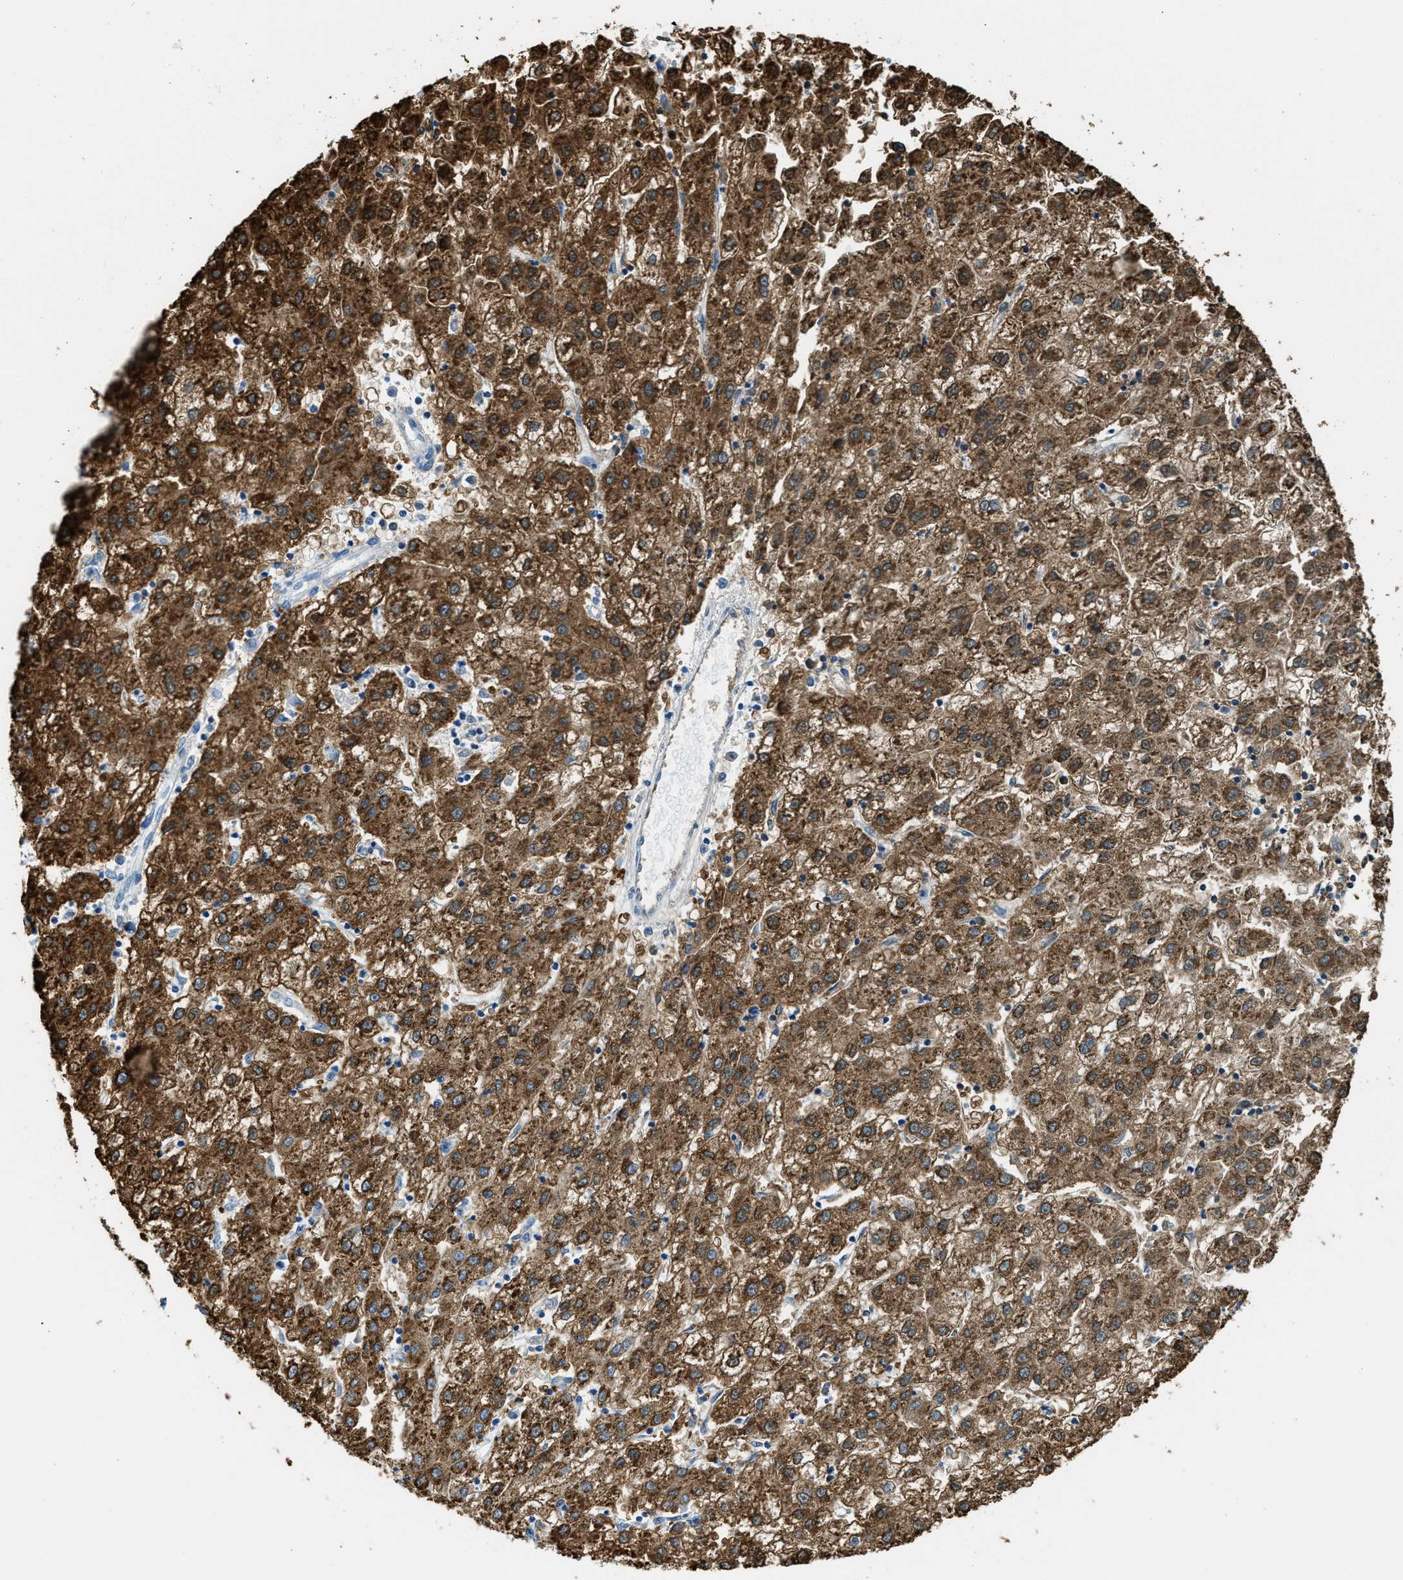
{"staining": {"intensity": "strong", "quantity": "25%-75%", "location": "cytoplasmic/membranous"}, "tissue": "liver cancer", "cell_type": "Tumor cells", "image_type": "cancer", "snomed": [{"axis": "morphology", "description": "Carcinoma, Hepatocellular, NOS"}, {"axis": "topography", "description": "Liver"}], "caption": "Immunohistochemistry of hepatocellular carcinoma (liver) displays high levels of strong cytoplasmic/membranous positivity in approximately 25%-75% of tumor cells.", "gene": "MATCAP2", "patient": {"sex": "male", "age": 72}}